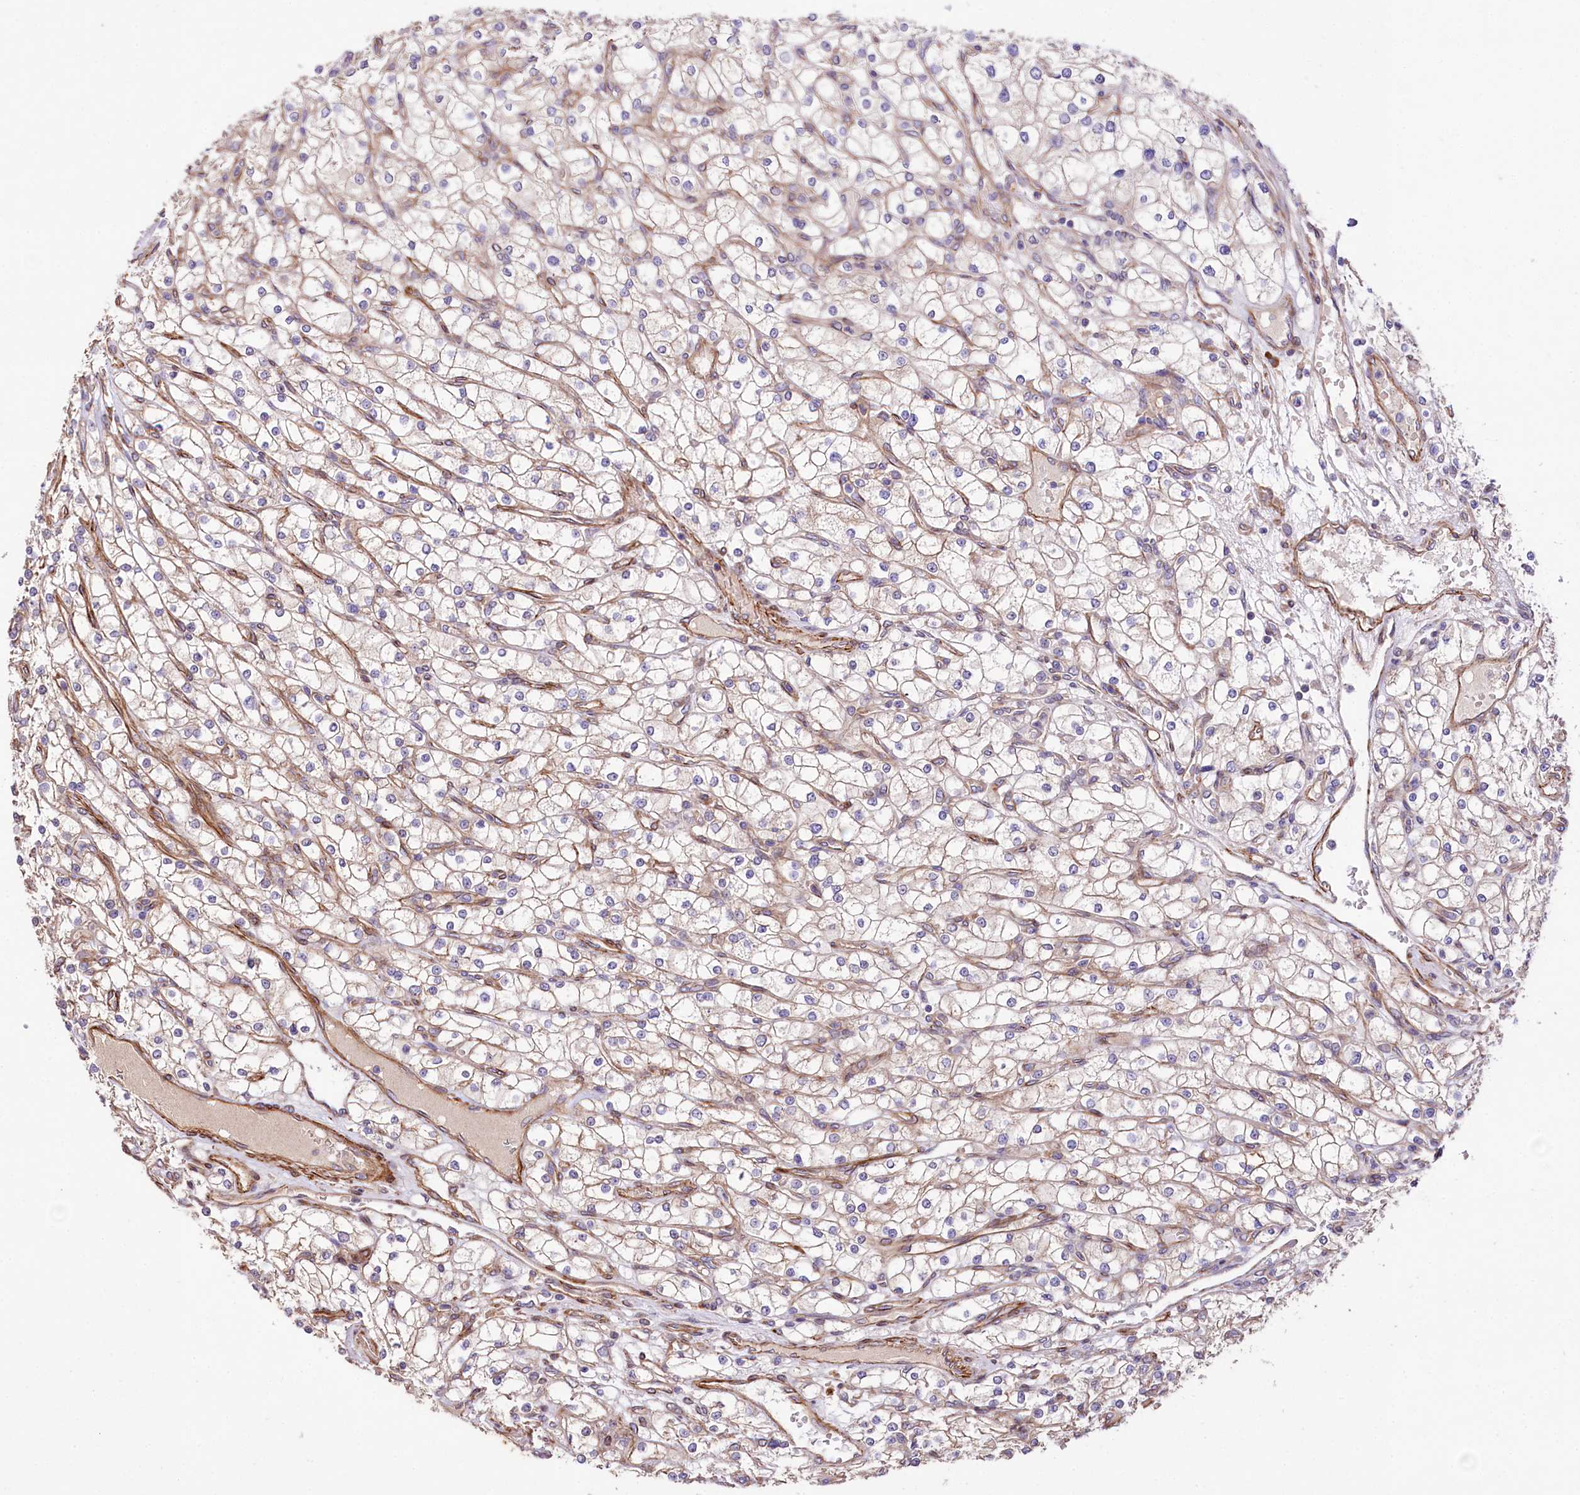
{"staining": {"intensity": "weak", "quantity": "<25%", "location": "cytoplasmic/membranous"}, "tissue": "renal cancer", "cell_type": "Tumor cells", "image_type": "cancer", "snomed": [{"axis": "morphology", "description": "Adenocarcinoma, NOS"}, {"axis": "topography", "description": "Kidney"}], "caption": "Adenocarcinoma (renal) stained for a protein using IHC displays no positivity tumor cells.", "gene": "SPATS2", "patient": {"sex": "male", "age": 80}}